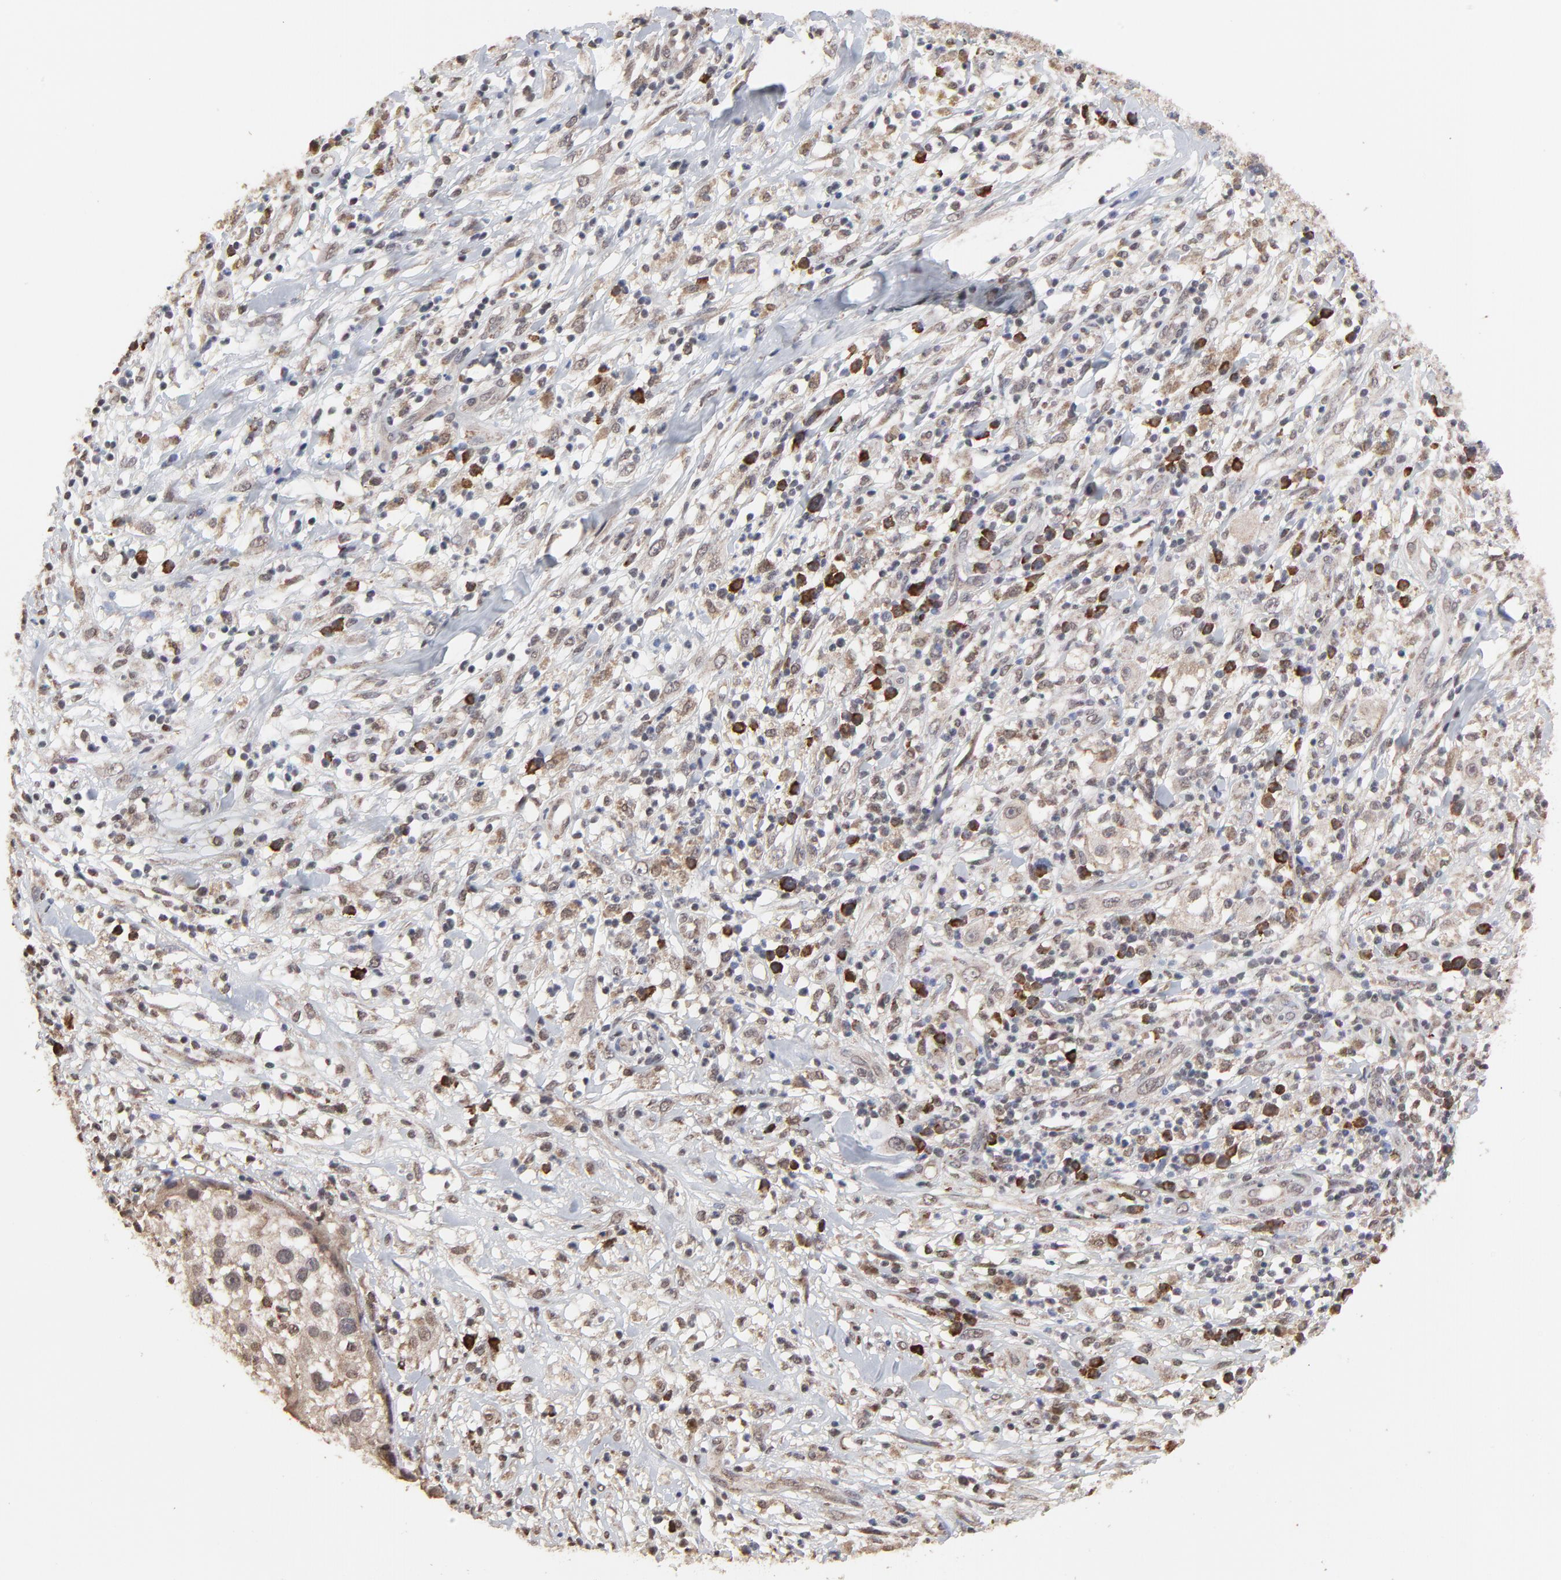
{"staining": {"intensity": "weak", "quantity": "<25%", "location": "cytoplasmic/membranous"}, "tissue": "melanoma", "cell_type": "Tumor cells", "image_type": "cancer", "snomed": [{"axis": "morphology", "description": "Necrosis, NOS"}, {"axis": "morphology", "description": "Malignant melanoma, NOS"}, {"axis": "topography", "description": "Skin"}], "caption": "Tumor cells show no significant expression in malignant melanoma. (DAB immunohistochemistry visualized using brightfield microscopy, high magnification).", "gene": "CHM", "patient": {"sex": "female", "age": 87}}